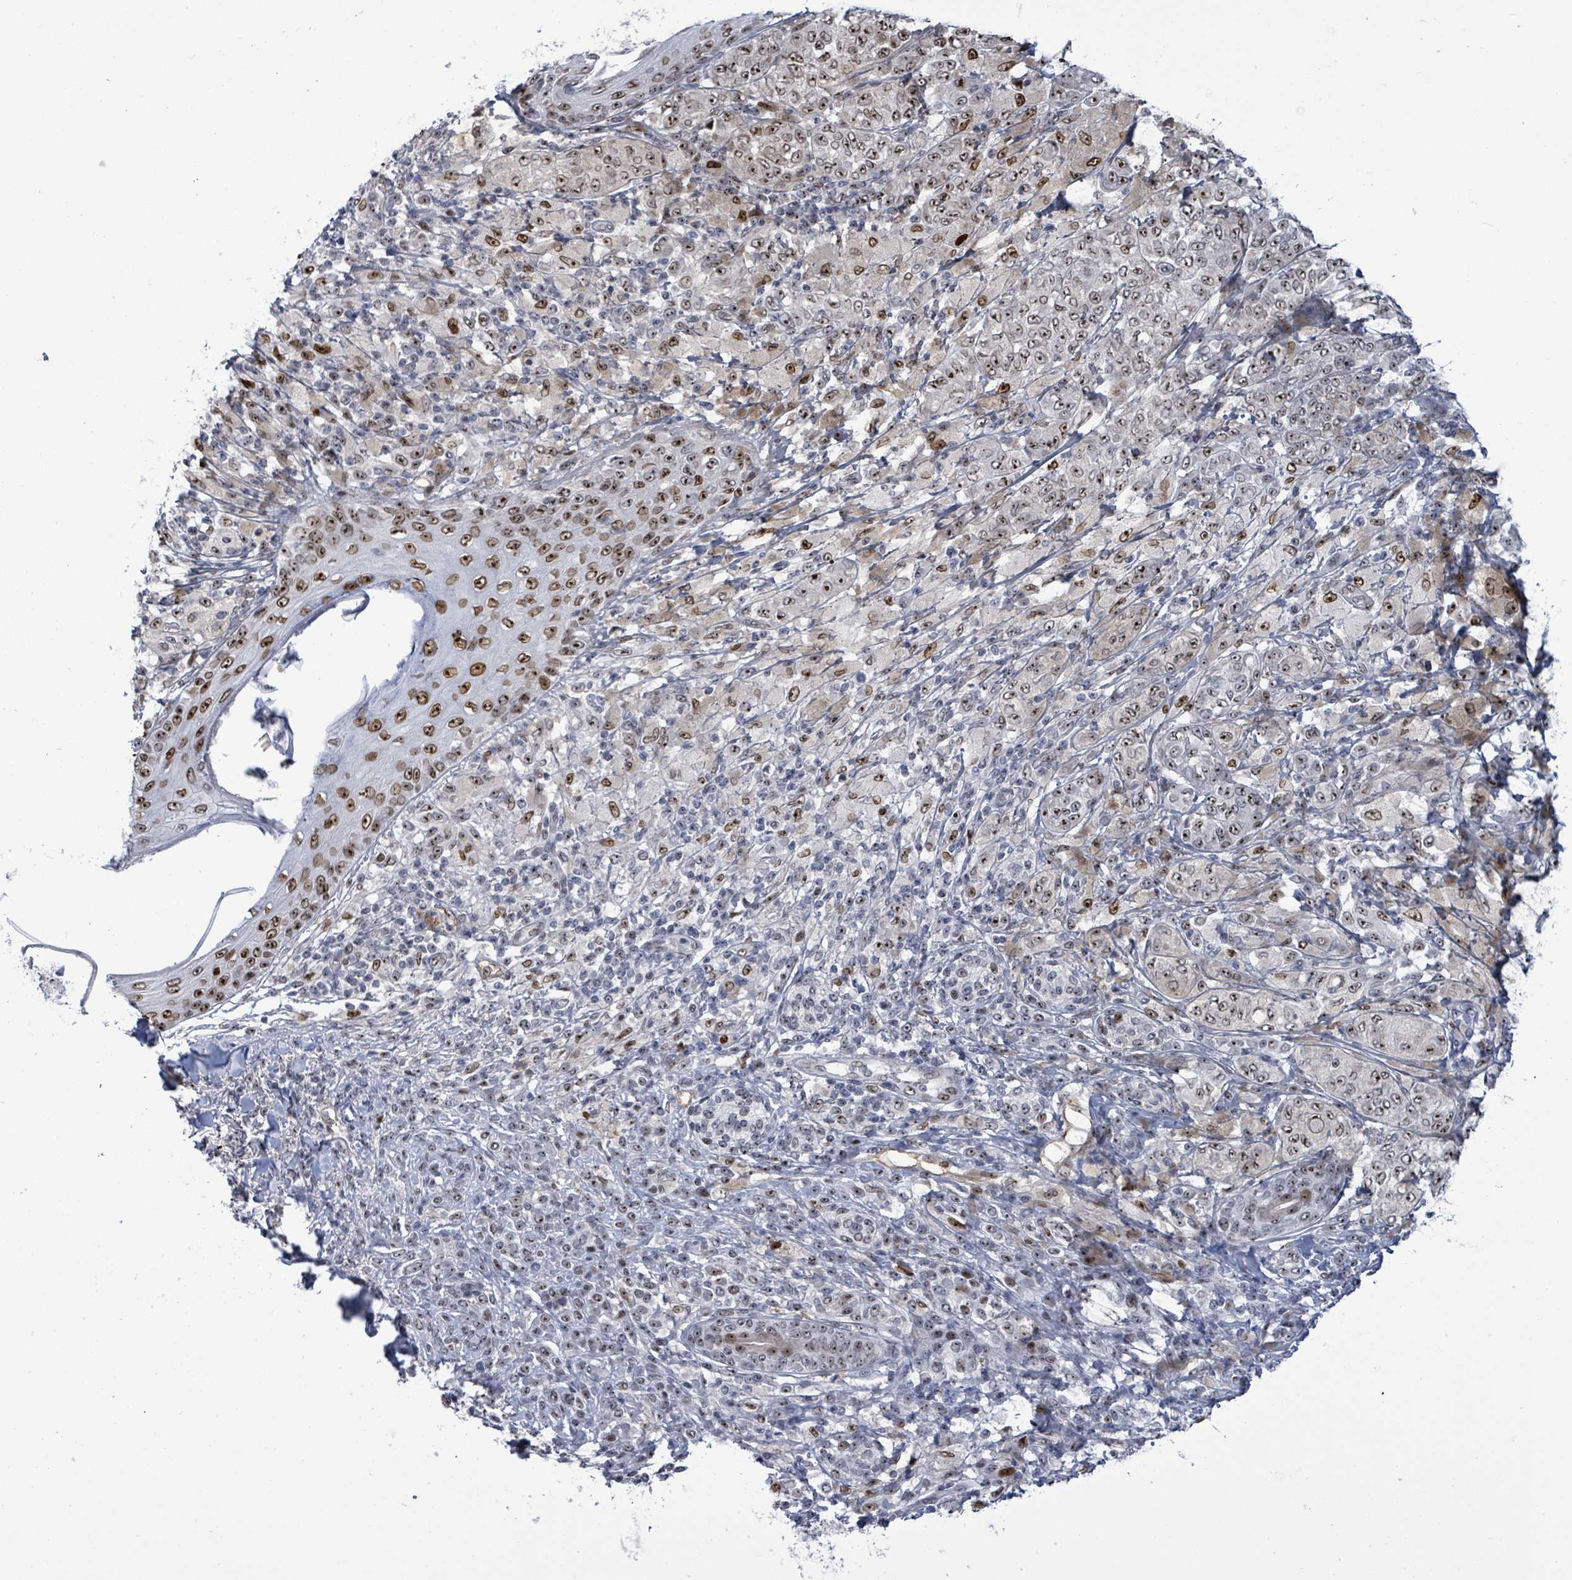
{"staining": {"intensity": "moderate", "quantity": ">75%", "location": "nuclear"}, "tissue": "melanoma", "cell_type": "Tumor cells", "image_type": "cancer", "snomed": [{"axis": "morphology", "description": "Malignant melanoma, NOS"}, {"axis": "topography", "description": "Skin"}], "caption": "A micrograph of malignant melanoma stained for a protein demonstrates moderate nuclear brown staining in tumor cells. (Brightfield microscopy of DAB IHC at high magnification).", "gene": "RRN3", "patient": {"sex": "male", "age": 42}}